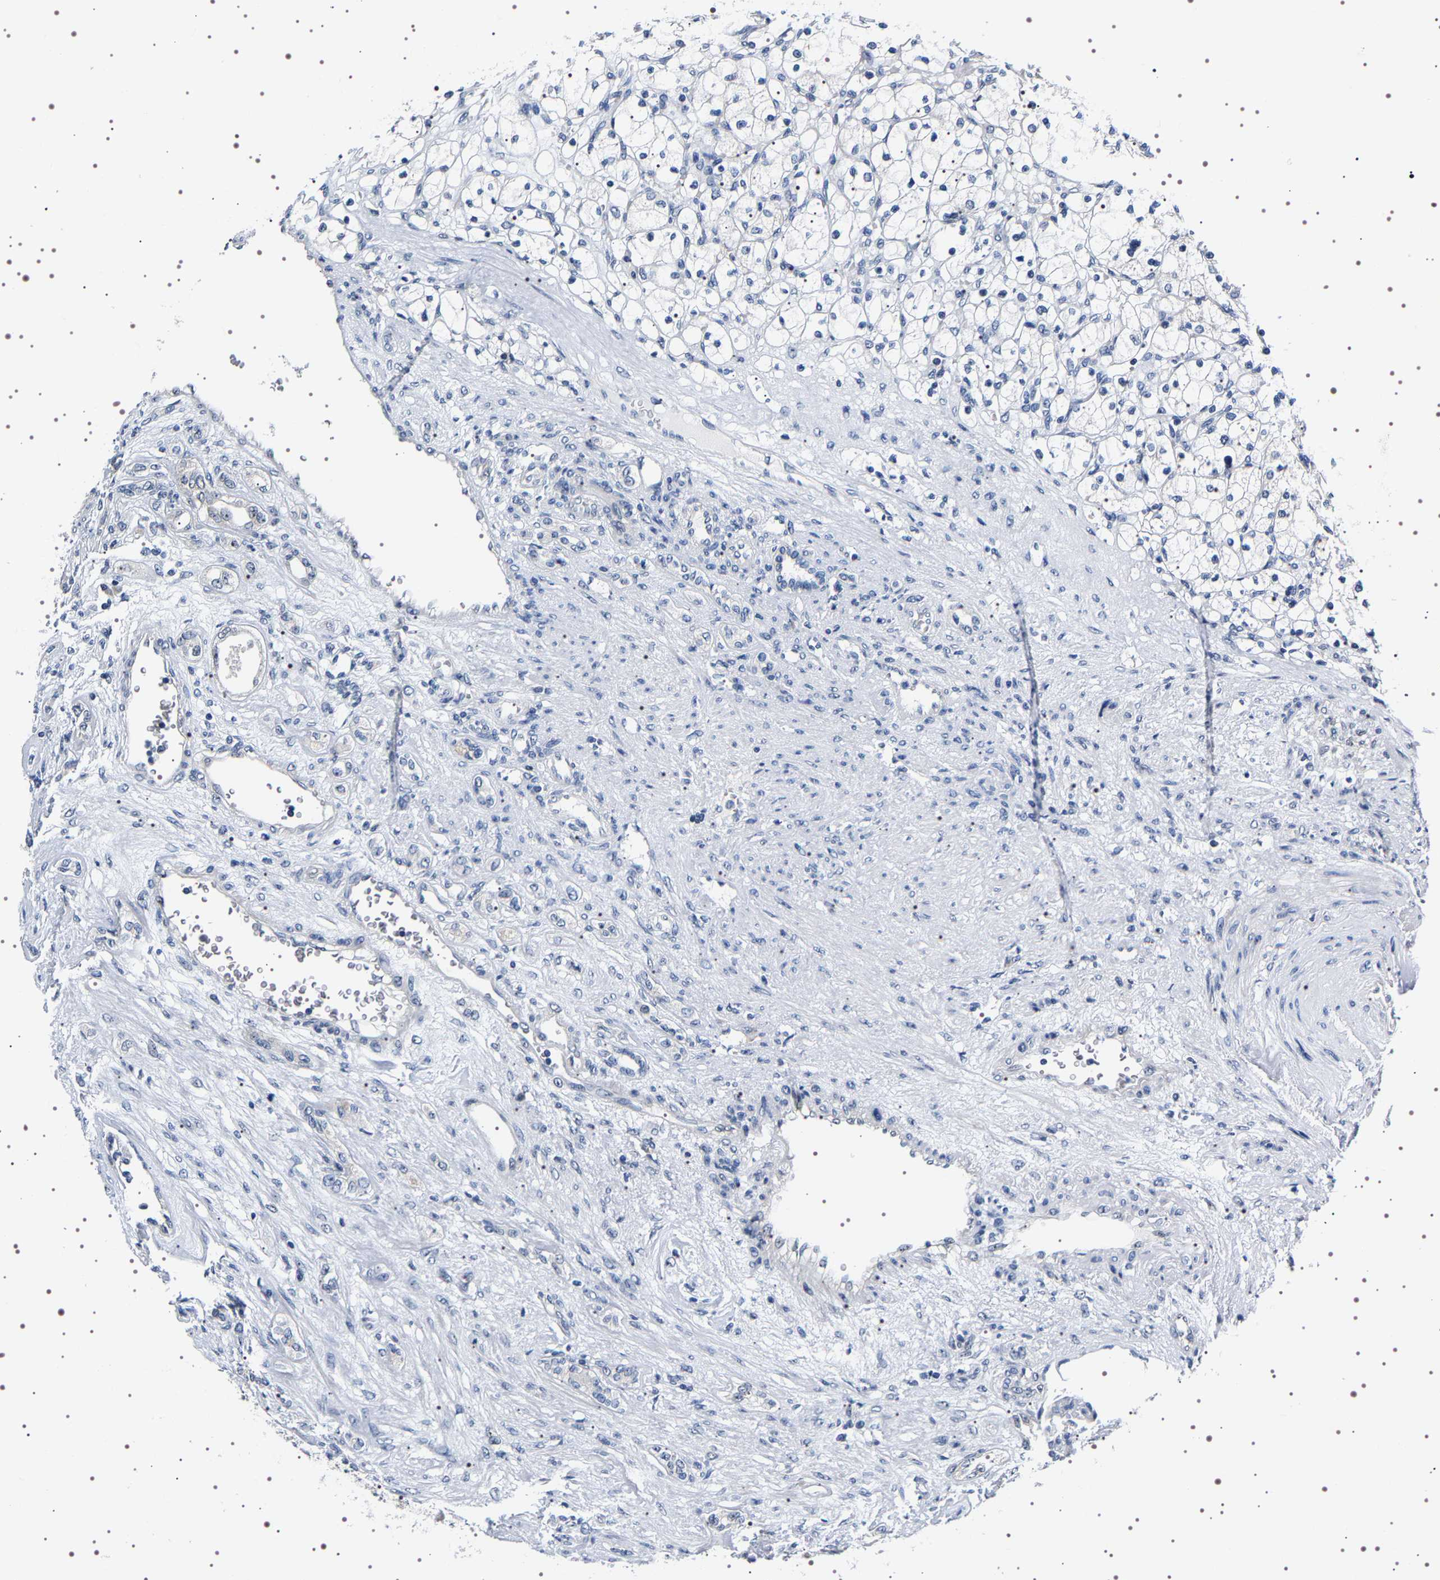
{"staining": {"intensity": "negative", "quantity": "none", "location": "none"}, "tissue": "renal cancer", "cell_type": "Tumor cells", "image_type": "cancer", "snomed": [{"axis": "morphology", "description": "Adenocarcinoma, NOS"}, {"axis": "topography", "description": "Kidney"}], "caption": "Immunohistochemical staining of adenocarcinoma (renal) demonstrates no significant staining in tumor cells.", "gene": "GNL3", "patient": {"sex": "female", "age": 83}}